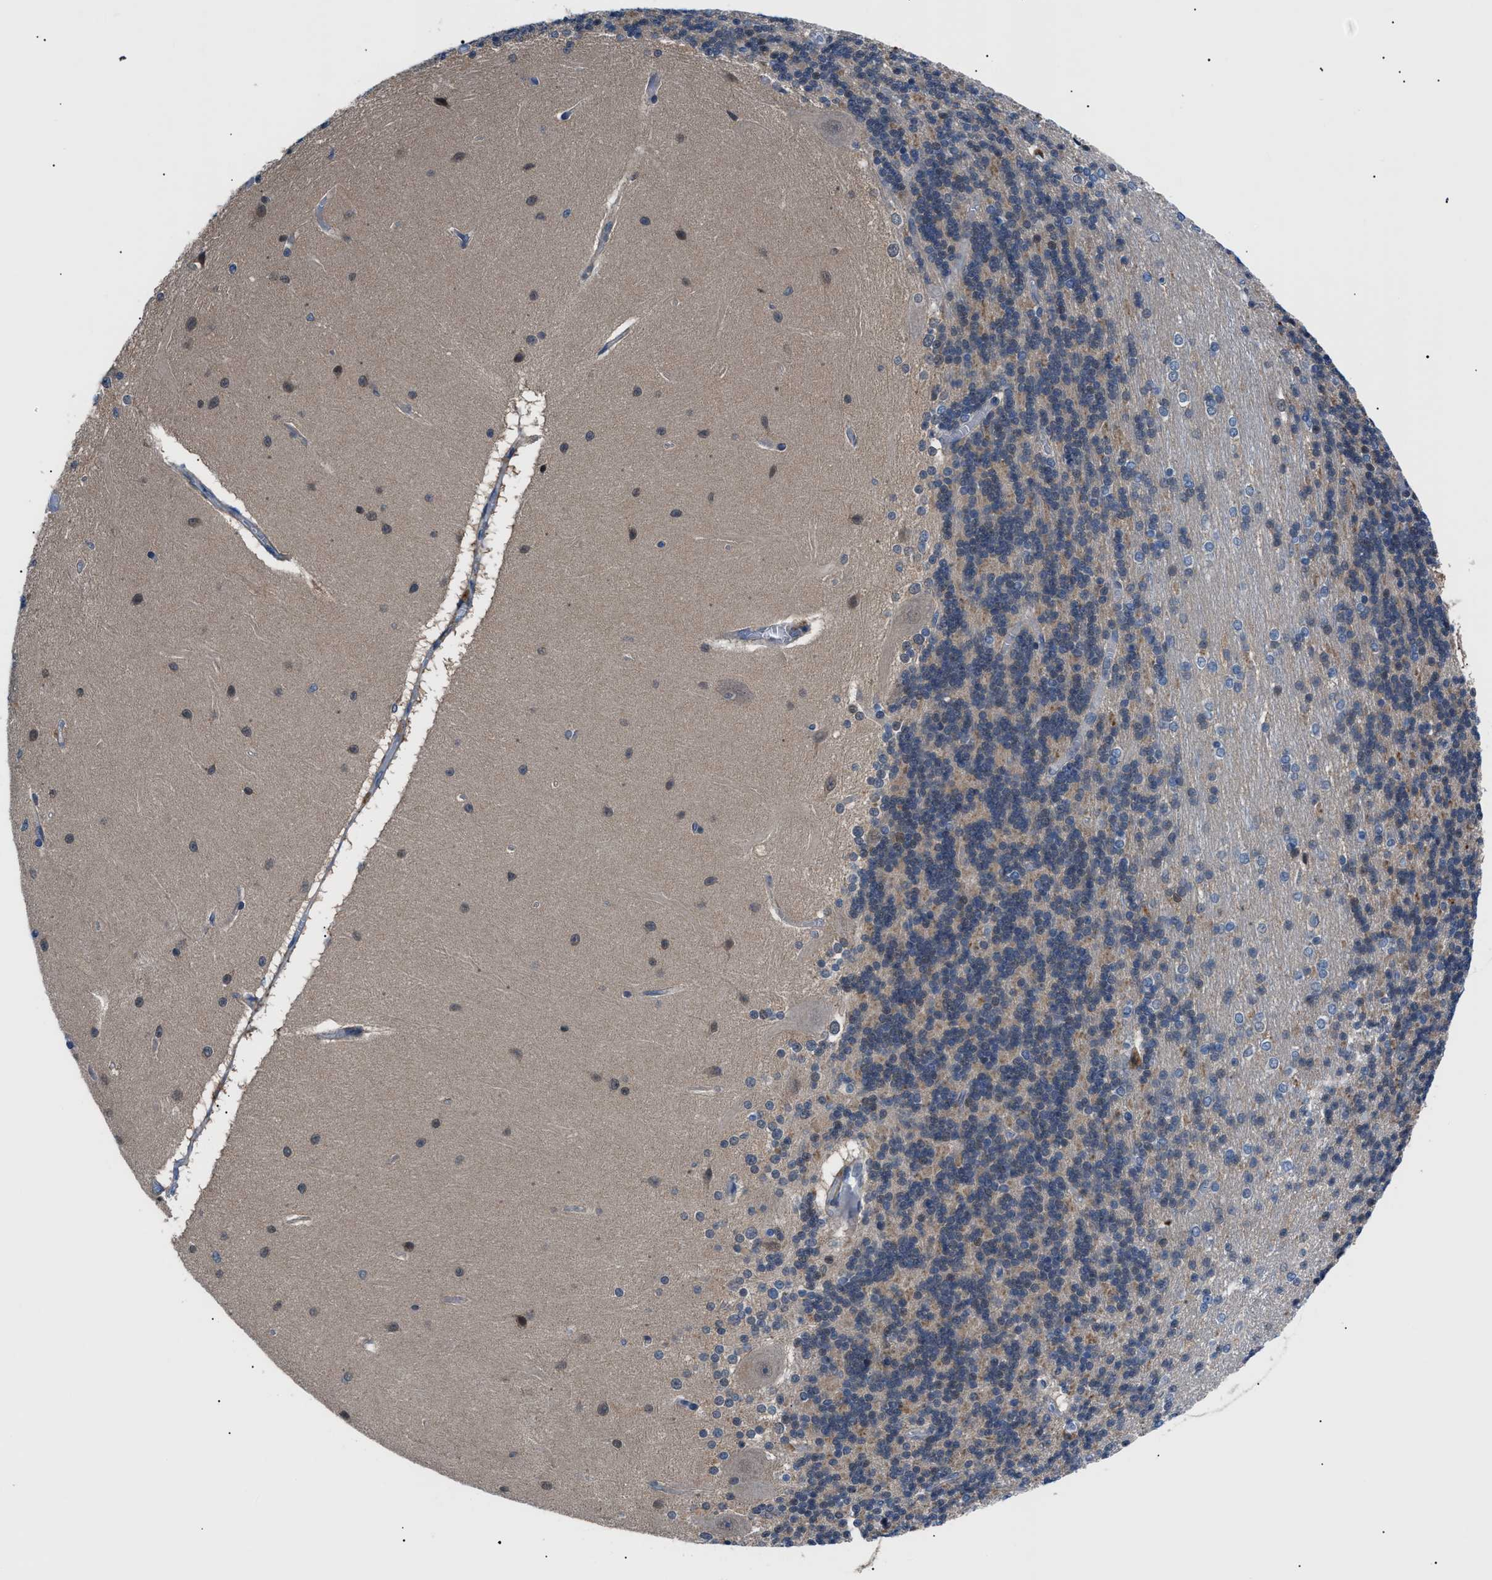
{"staining": {"intensity": "weak", "quantity": "25%-75%", "location": "cytoplasmic/membranous"}, "tissue": "cerebellum", "cell_type": "Cells in granular layer", "image_type": "normal", "snomed": [{"axis": "morphology", "description": "Normal tissue, NOS"}, {"axis": "topography", "description": "Cerebellum"}], "caption": "The immunohistochemical stain shows weak cytoplasmic/membranous expression in cells in granular layer of normal cerebellum.", "gene": "TMEM45B", "patient": {"sex": "female", "age": 54}}